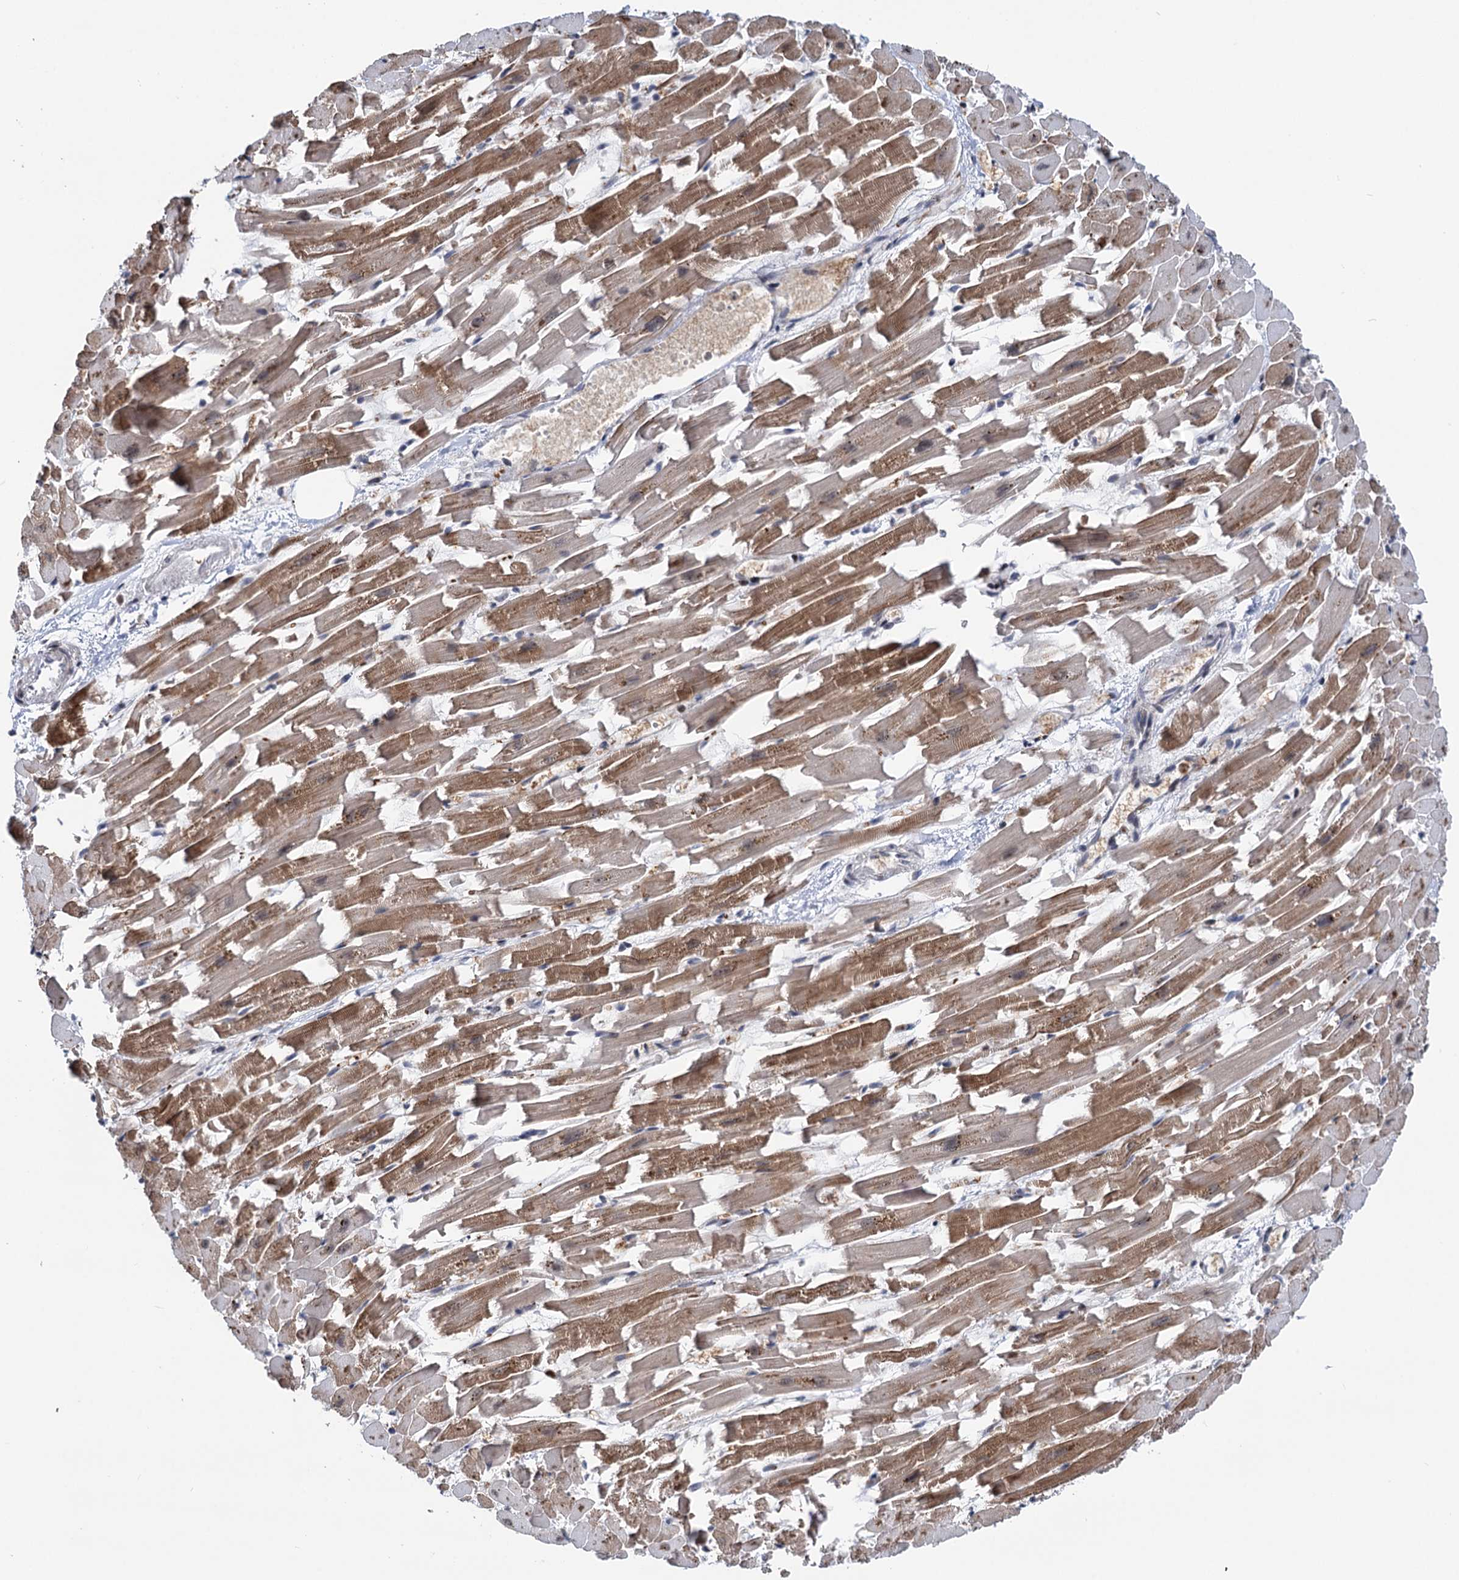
{"staining": {"intensity": "moderate", "quantity": ">75%", "location": "cytoplasmic/membranous"}, "tissue": "heart muscle", "cell_type": "Cardiomyocytes", "image_type": "normal", "snomed": [{"axis": "morphology", "description": "Normal tissue, NOS"}, {"axis": "topography", "description": "Heart"}], "caption": "Immunohistochemical staining of benign heart muscle exhibits >75% levels of moderate cytoplasmic/membranous protein positivity in about >75% of cardiomyocytes. (Brightfield microscopy of DAB IHC at high magnification).", "gene": "ZCCHC10", "patient": {"sex": "female", "age": 64}}